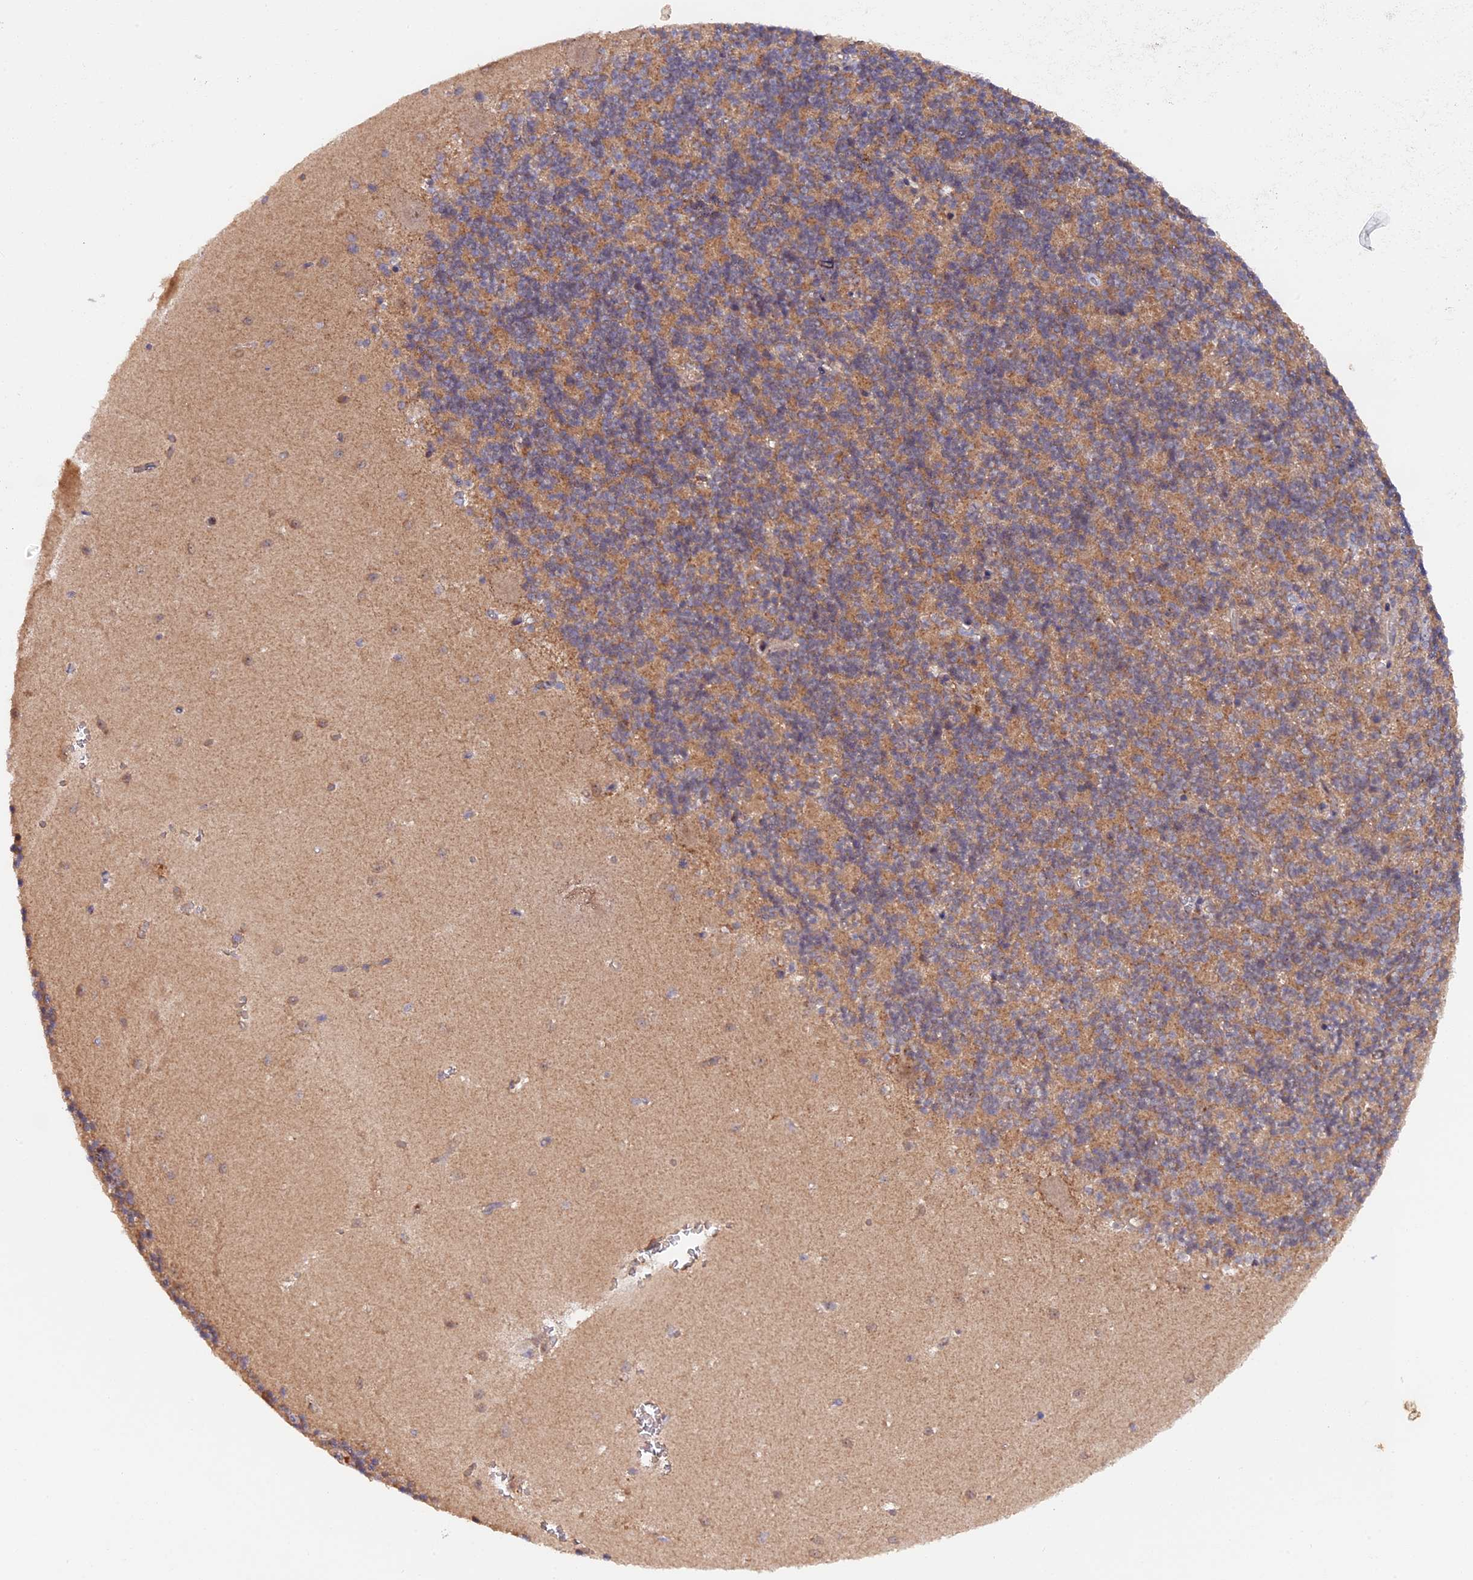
{"staining": {"intensity": "weak", "quantity": "25%-75%", "location": "cytoplasmic/membranous"}, "tissue": "cerebellum", "cell_type": "Cells in granular layer", "image_type": "normal", "snomed": [{"axis": "morphology", "description": "Normal tissue, NOS"}, {"axis": "topography", "description": "Cerebellum"}], "caption": "High-magnification brightfield microscopy of normal cerebellum stained with DAB (brown) and counterstained with hematoxylin (blue). cells in granular layer exhibit weak cytoplasmic/membranous staining is appreciated in approximately25%-75% of cells. (DAB IHC, brown staining for protein, blue staining for nuclei).", "gene": "FERMT1", "patient": {"sex": "male", "age": 54}}